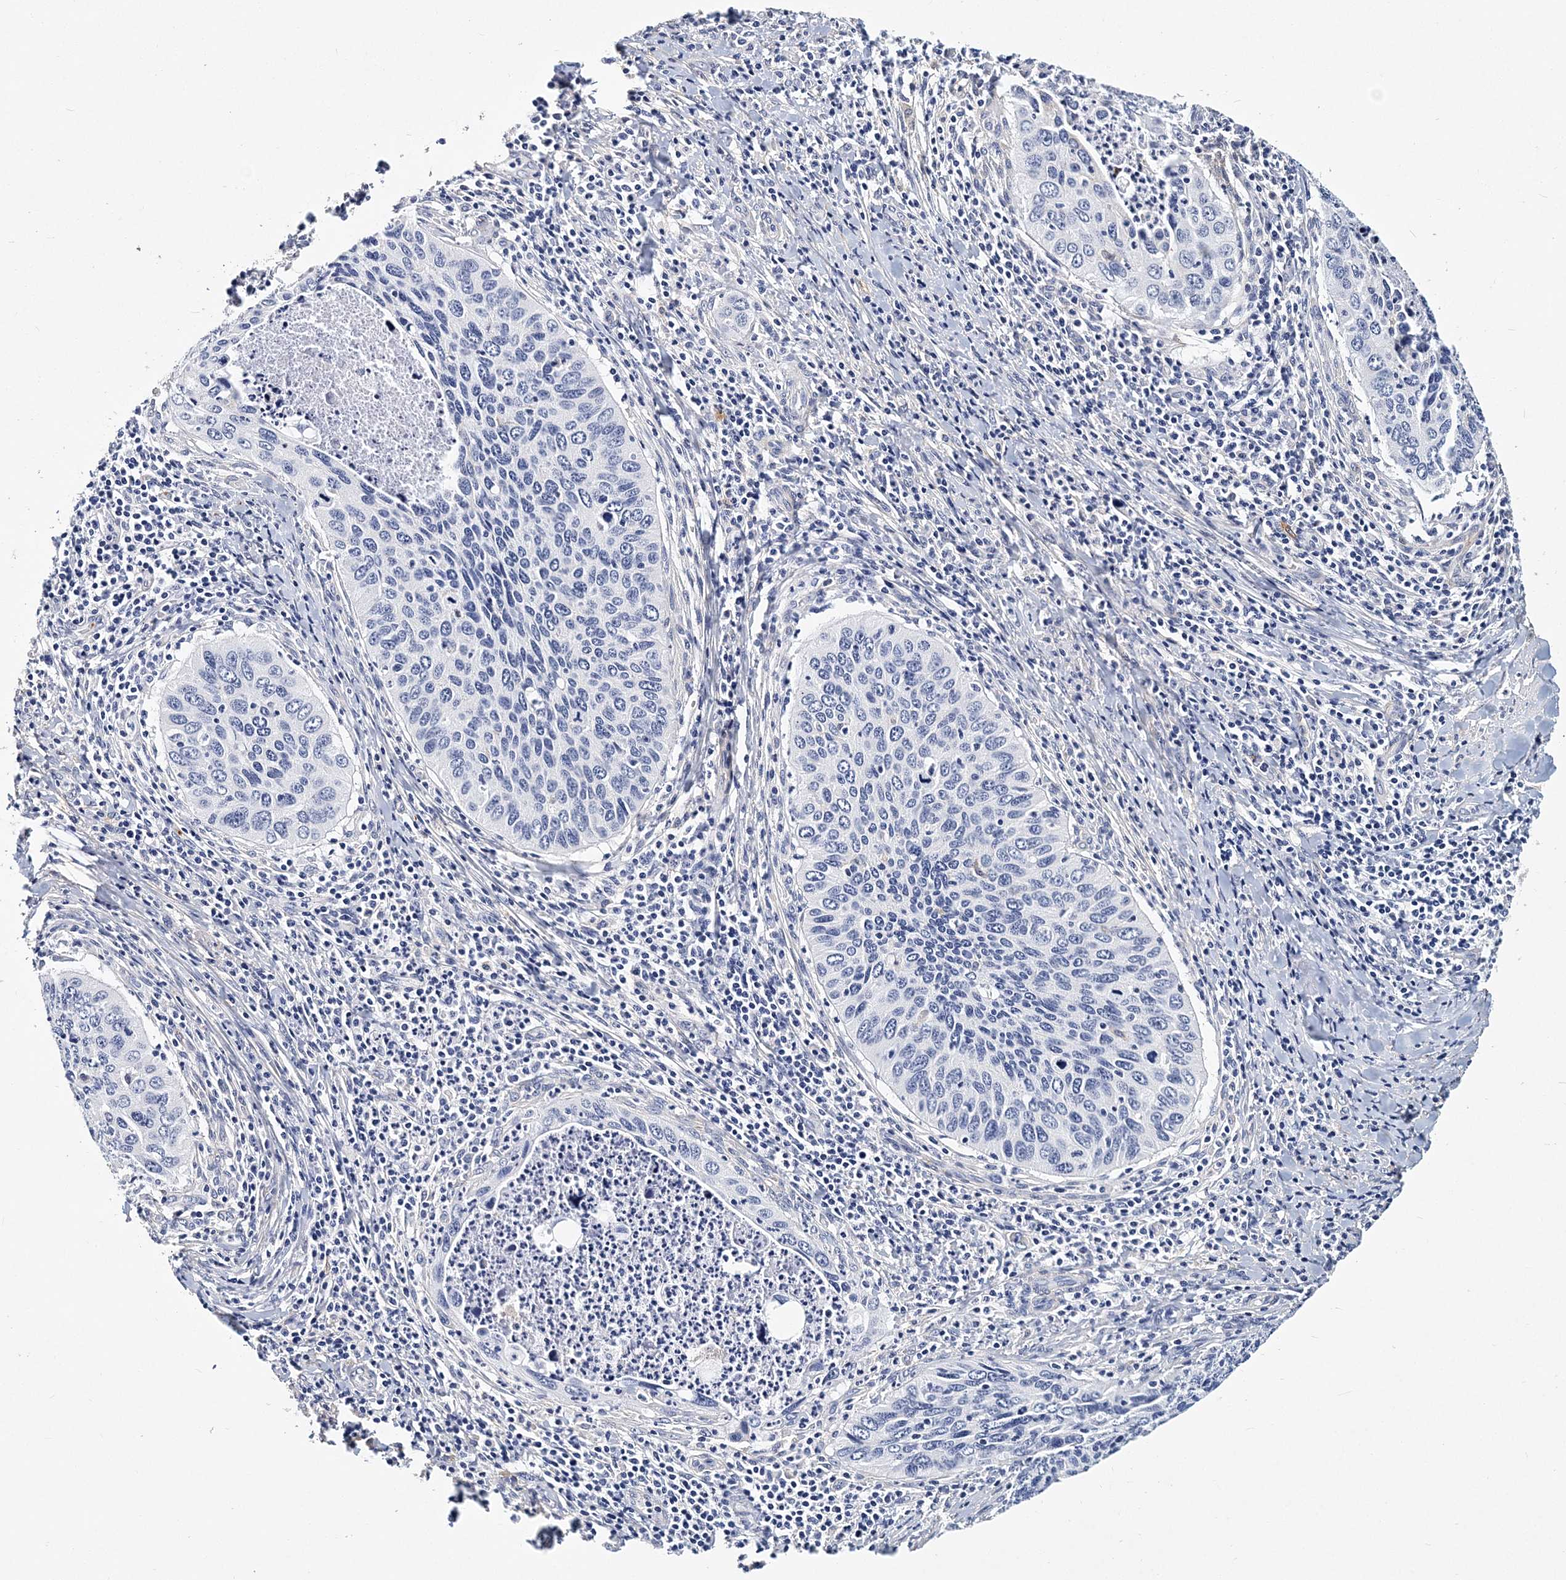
{"staining": {"intensity": "negative", "quantity": "none", "location": "none"}, "tissue": "cervical cancer", "cell_type": "Tumor cells", "image_type": "cancer", "snomed": [{"axis": "morphology", "description": "Squamous cell carcinoma, NOS"}, {"axis": "topography", "description": "Cervix"}], "caption": "High power microscopy histopathology image of an IHC micrograph of cervical cancer, revealing no significant staining in tumor cells.", "gene": "ITGA2B", "patient": {"sex": "female", "age": 38}}